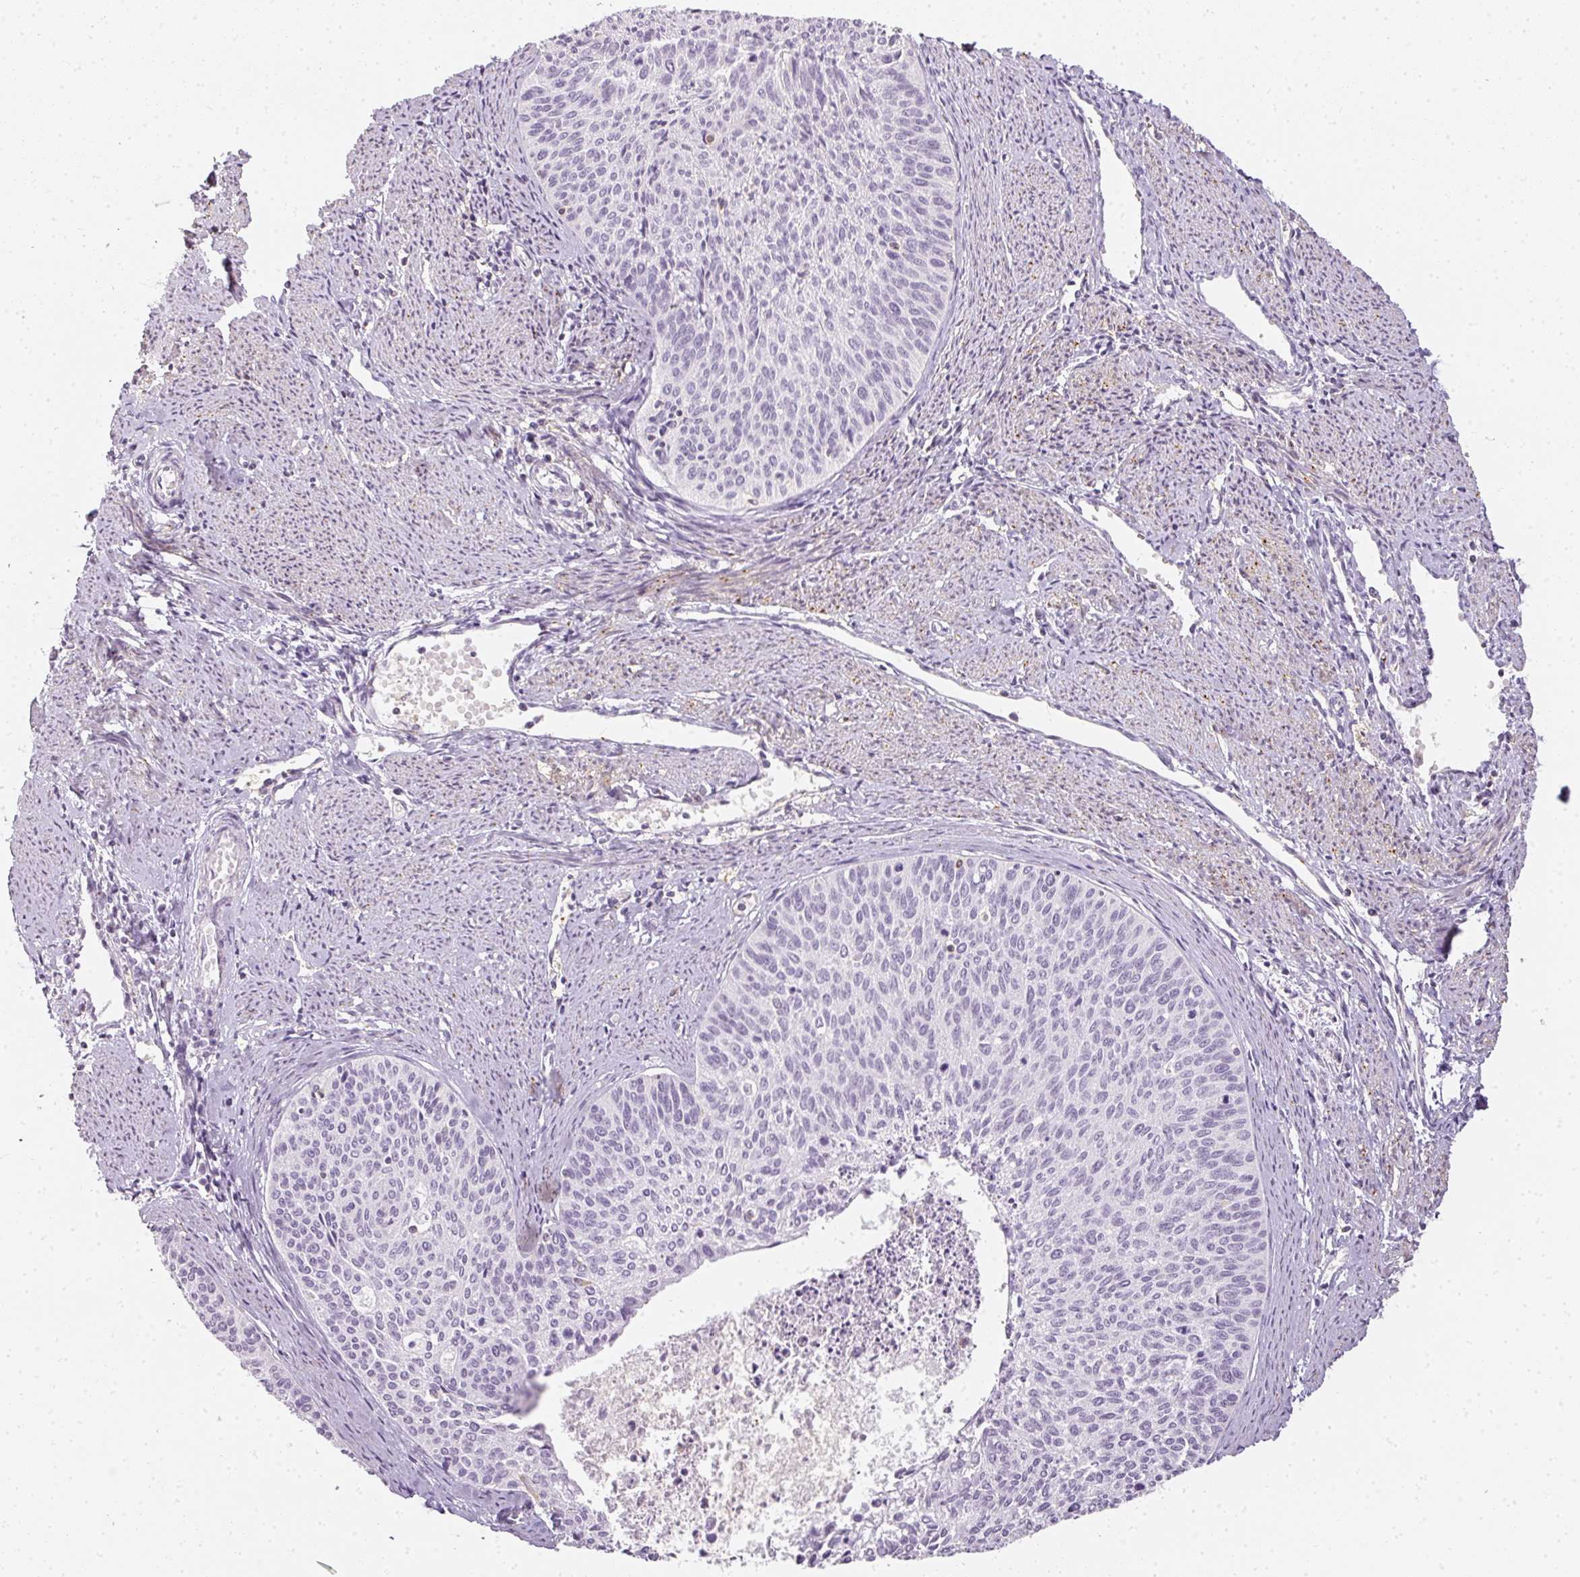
{"staining": {"intensity": "negative", "quantity": "none", "location": "none"}, "tissue": "cervical cancer", "cell_type": "Tumor cells", "image_type": "cancer", "snomed": [{"axis": "morphology", "description": "Squamous cell carcinoma, NOS"}, {"axis": "topography", "description": "Cervix"}], "caption": "Image shows no significant protein expression in tumor cells of cervical cancer.", "gene": "TMEM42", "patient": {"sex": "female", "age": 55}}